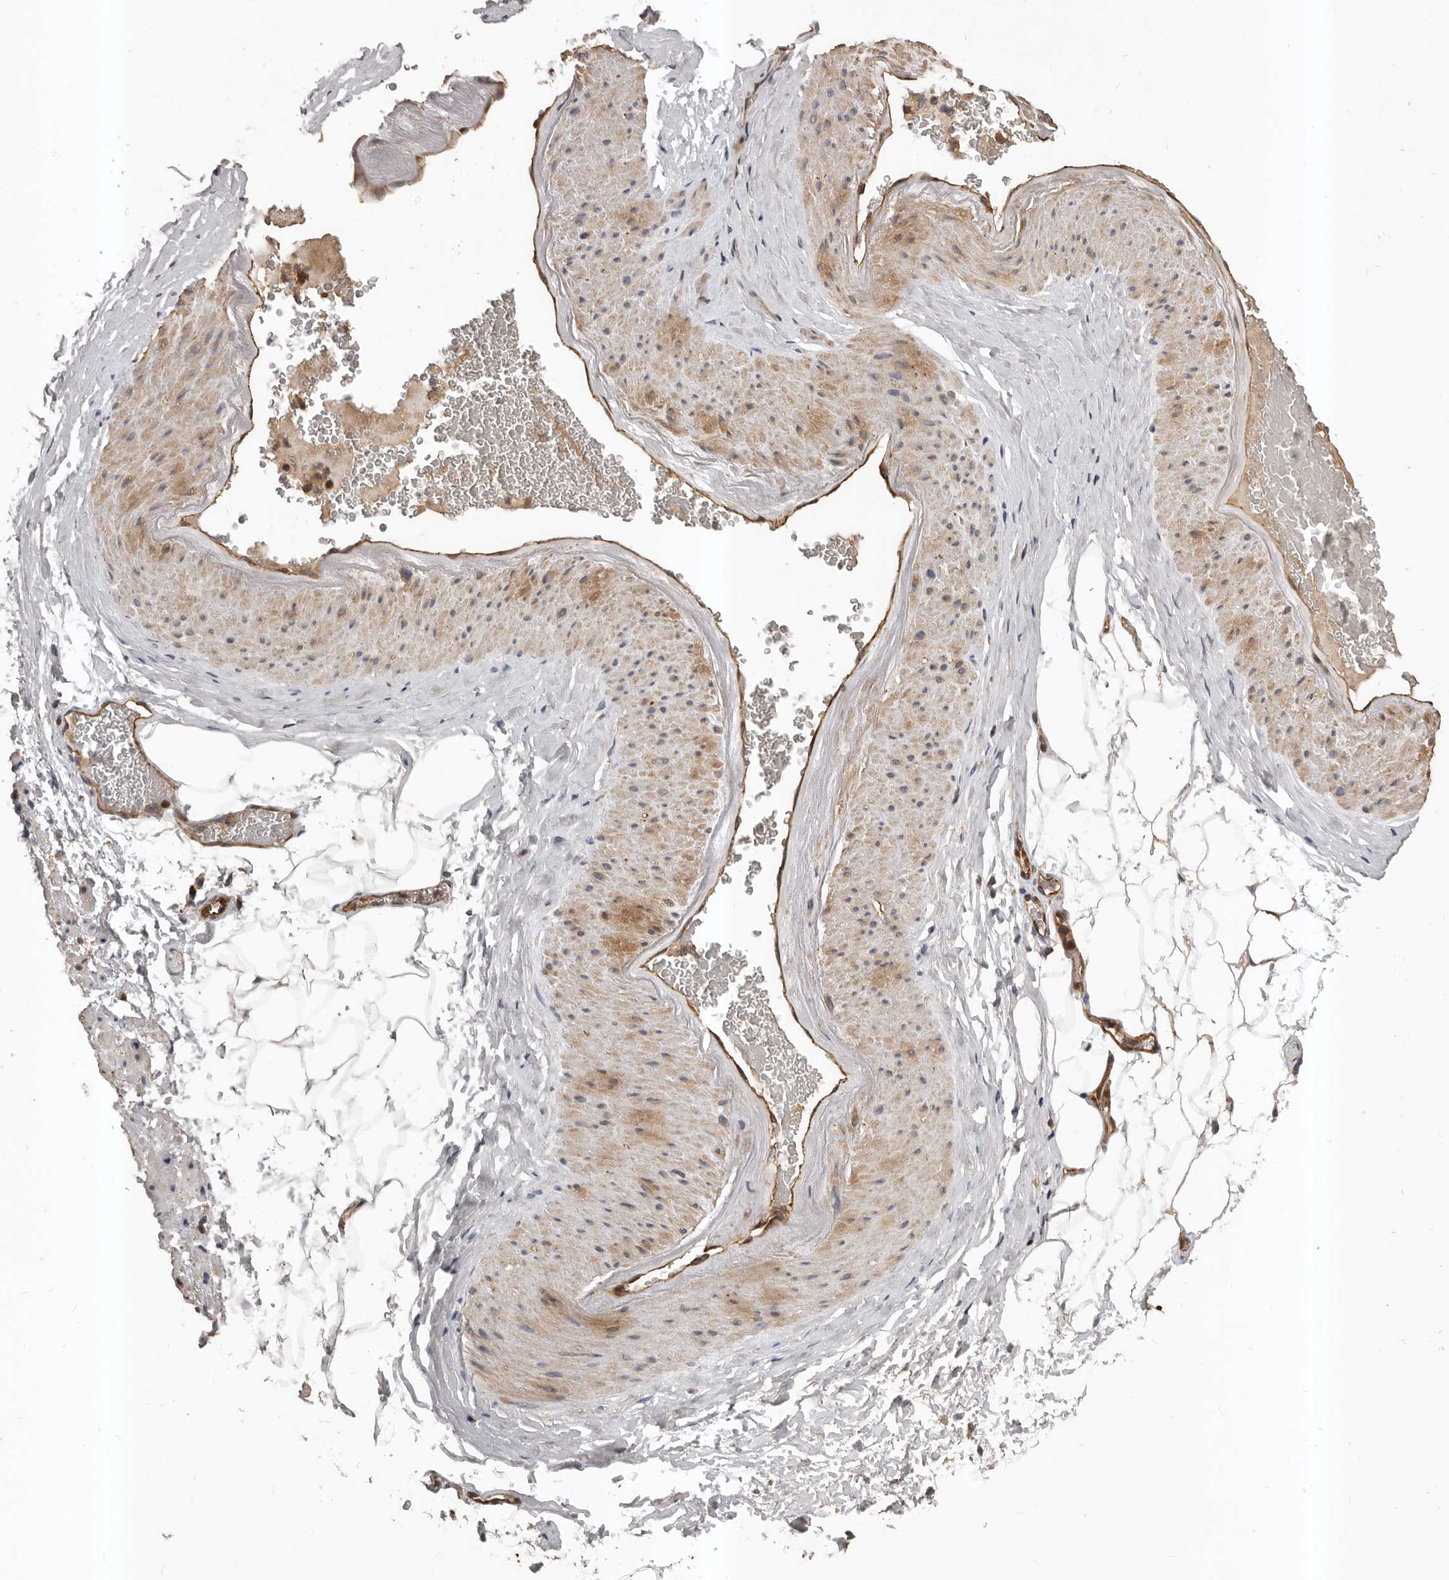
{"staining": {"intensity": "weak", "quantity": "25%-75%", "location": "cytoplasmic/membranous"}, "tissue": "adipose tissue", "cell_type": "Adipocytes", "image_type": "normal", "snomed": [{"axis": "morphology", "description": "Normal tissue, NOS"}, {"axis": "morphology", "description": "Adenocarcinoma, Low grade"}, {"axis": "topography", "description": "Prostate"}, {"axis": "topography", "description": "Peripheral nerve tissue"}], "caption": "Immunohistochemical staining of normal adipose tissue reveals low levels of weak cytoplasmic/membranous positivity in approximately 25%-75% of adipocytes. The protein of interest is stained brown, and the nuclei are stained in blue (DAB (3,3'-diaminobenzidine) IHC with brightfield microscopy, high magnification).", "gene": "PNRC2", "patient": {"sex": "male", "age": 63}}